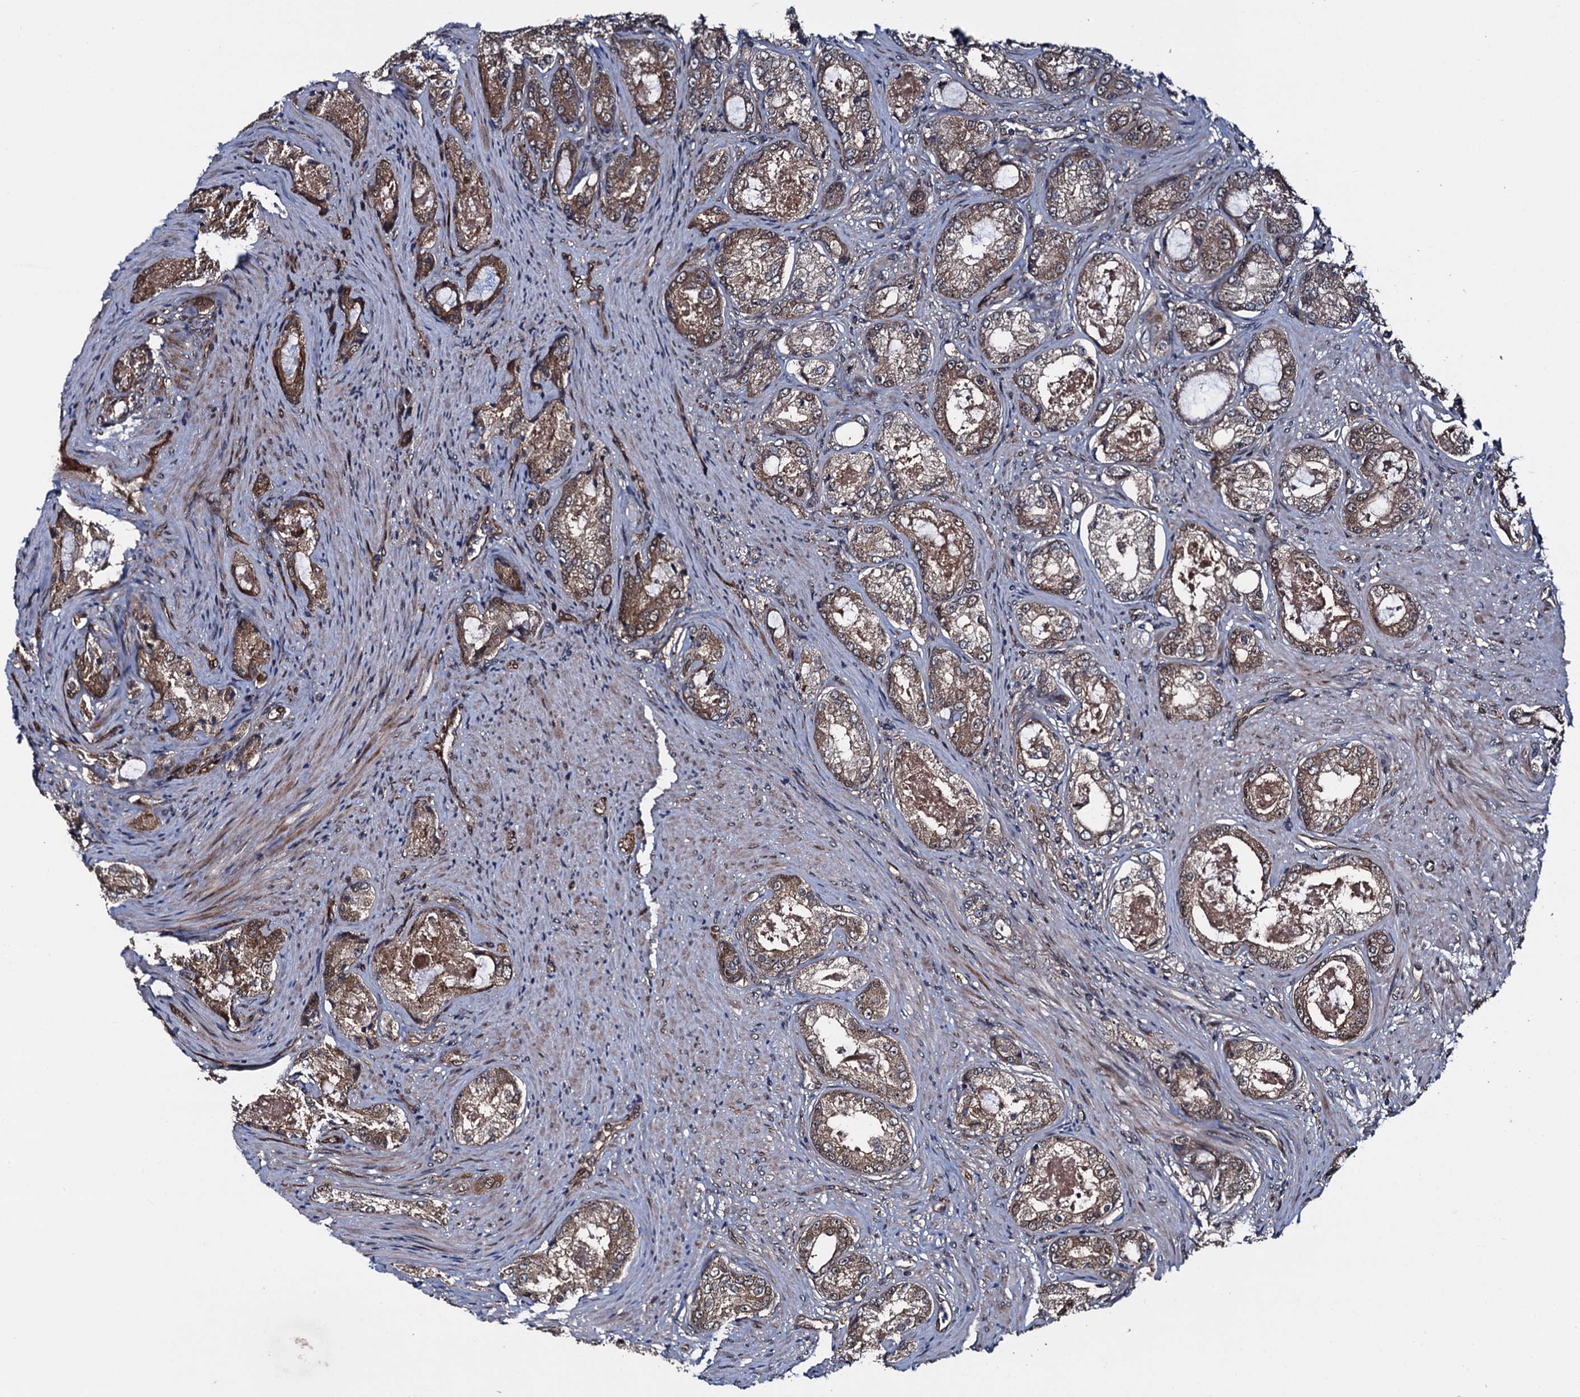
{"staining": {"intensity": "moderate", "quantity": ">75%", "location": "cytoplasmic/membranous"}, "tissue": "prostate cancer", "cell_type": "Tumor cells", "image_type": "cancer", "snomed": [{"axis": "morphology", "description": "Adenocarcinoma, Low grade"}, {"axis": "topography", "description": "Prostate"}], "caption": "Protein analysis of prostate adenocarcinoma (low-grade) tissue displays moderate cytoplasmic/membranous expression in approximately >75% of tumor cells.", "gene": "RHOBTB1", "patient": {"sex": "male", "age": 68}}